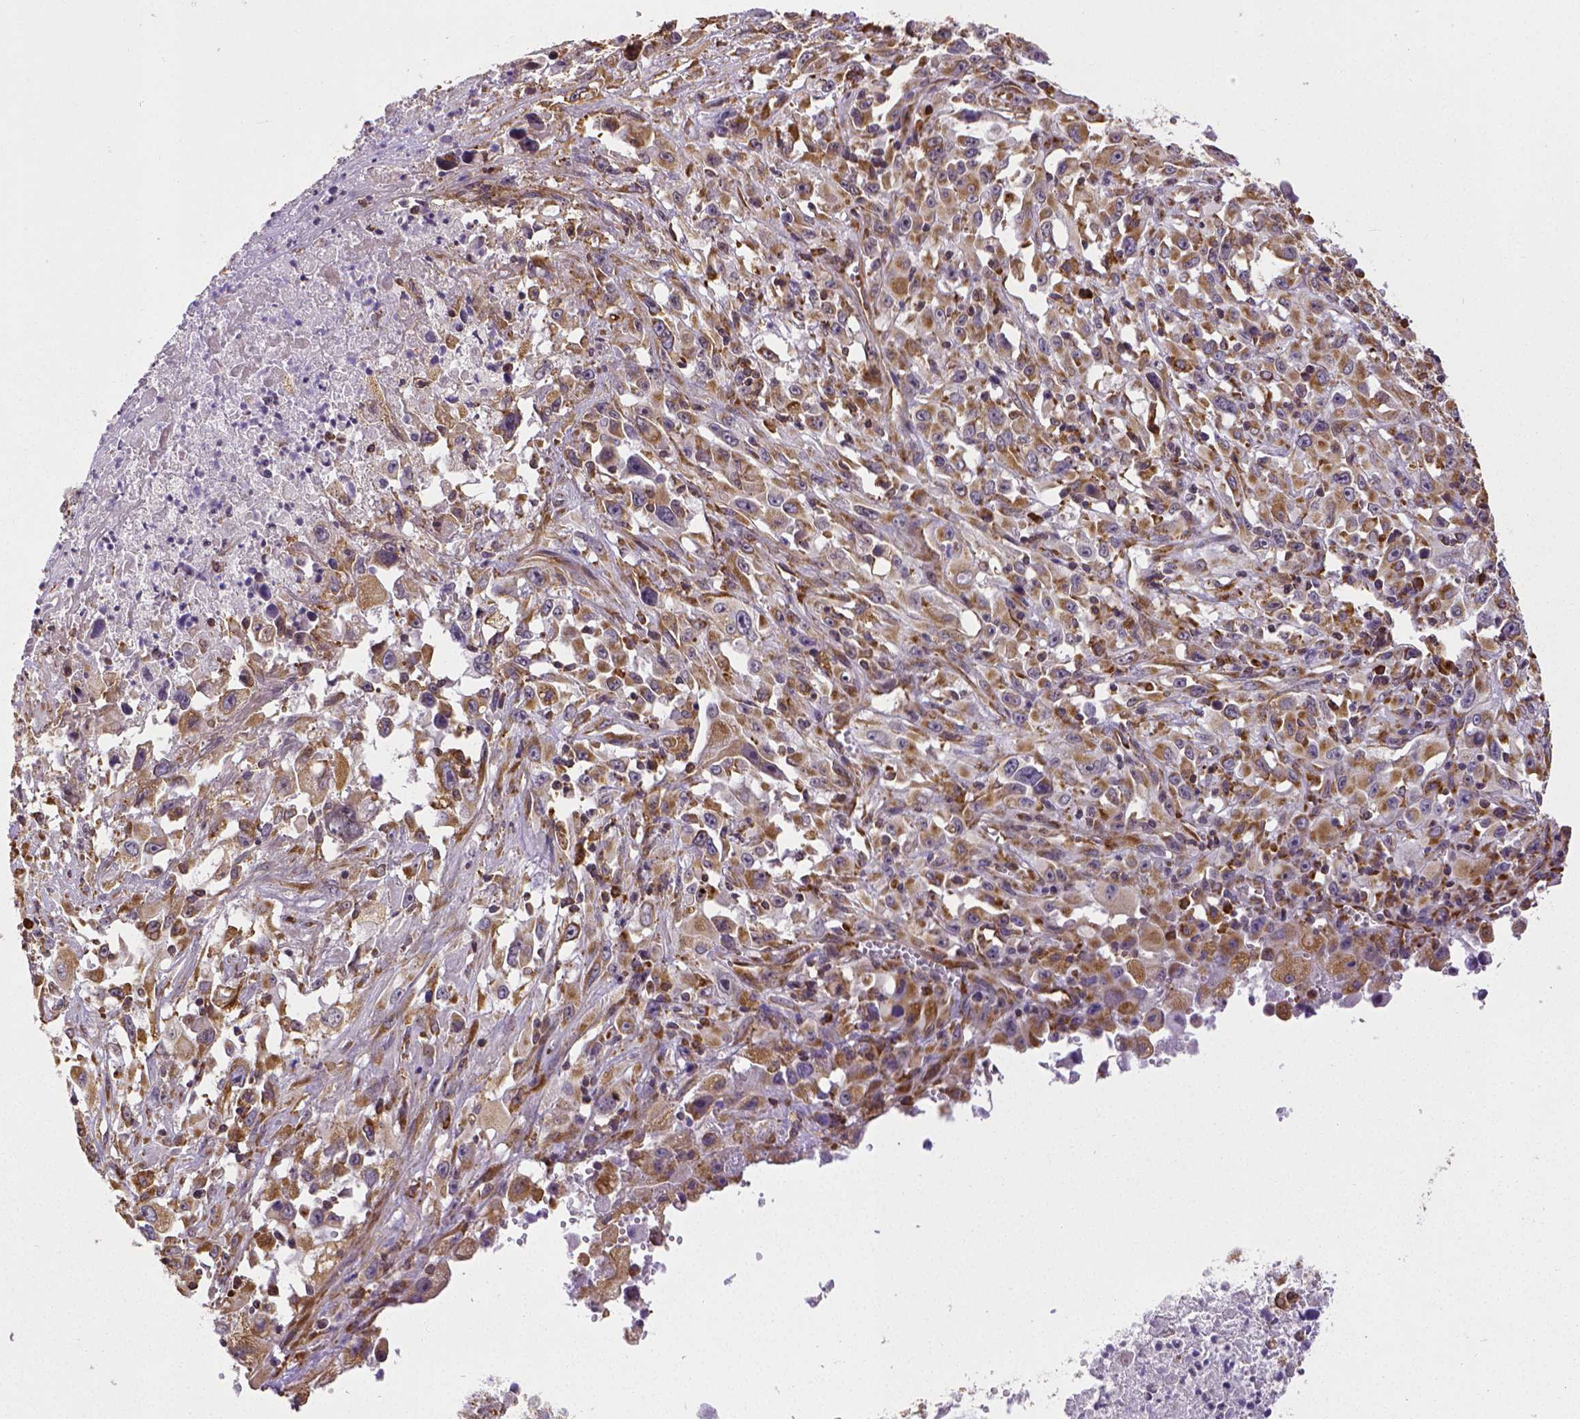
{"staining": {"intensity": "moderate", "quantity": ">75%", "location": "cytoplasmic/membranous"}, "tissue": "melanoma", "cell_type": "Tumor cells", "image_type": "cancer", "snomed": [{"axis": "morphology", "description": "Malignant melanoma, Metastatic site"}, {"axis": "topography", "description": "Soft tissue"}], "caption": "Brown immunohistochemical staining in melanoma reveals moderate cytoplasmic/membranous expression in about >75% of tumor cells. (DAB (3,3'-diaminobenzidine) = brown stain, brightfield microscopy at high magnification).", "gene": "MTDH", "patient": {"sex": "male", "age": 50}}